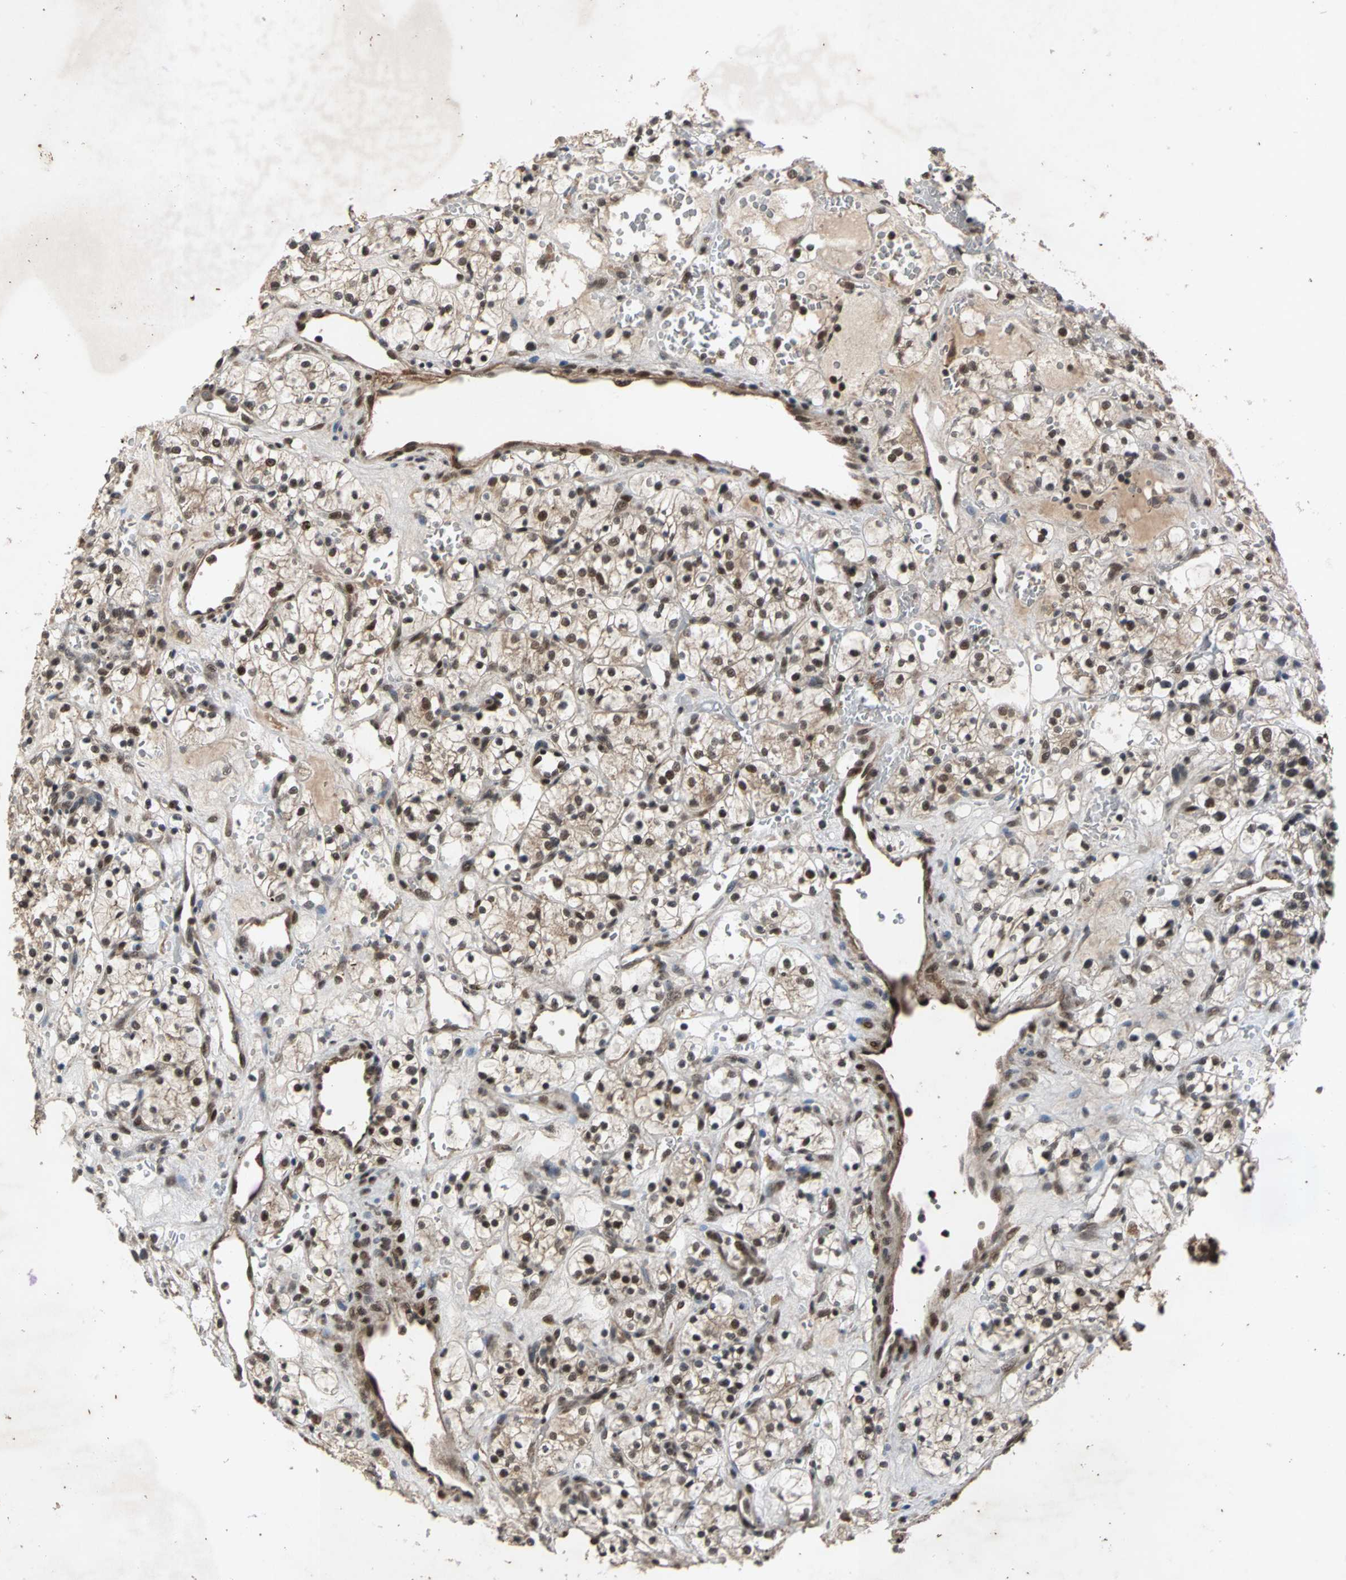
{"staining": {"intensity": "moderate", "quantity": "25%-75%", "location": "nuclear"}, "tissue": "renal cancer", "cell_type": "Tumor cells", "image_type": "cancer", "snomed": [{"axis": "morphology", "description": "Adenocarcinoma, NOS"}, {"axis": "topography", "description": "Kidney"}], "caption": "Tumor cells exhibit medium levels of moderate nuclear positivity in approximately 25%-75% of cells in renal cancer (adenocarcinoma).", "gene": "NOTCH3", "patient": {"sex": "female", "age": 60}}